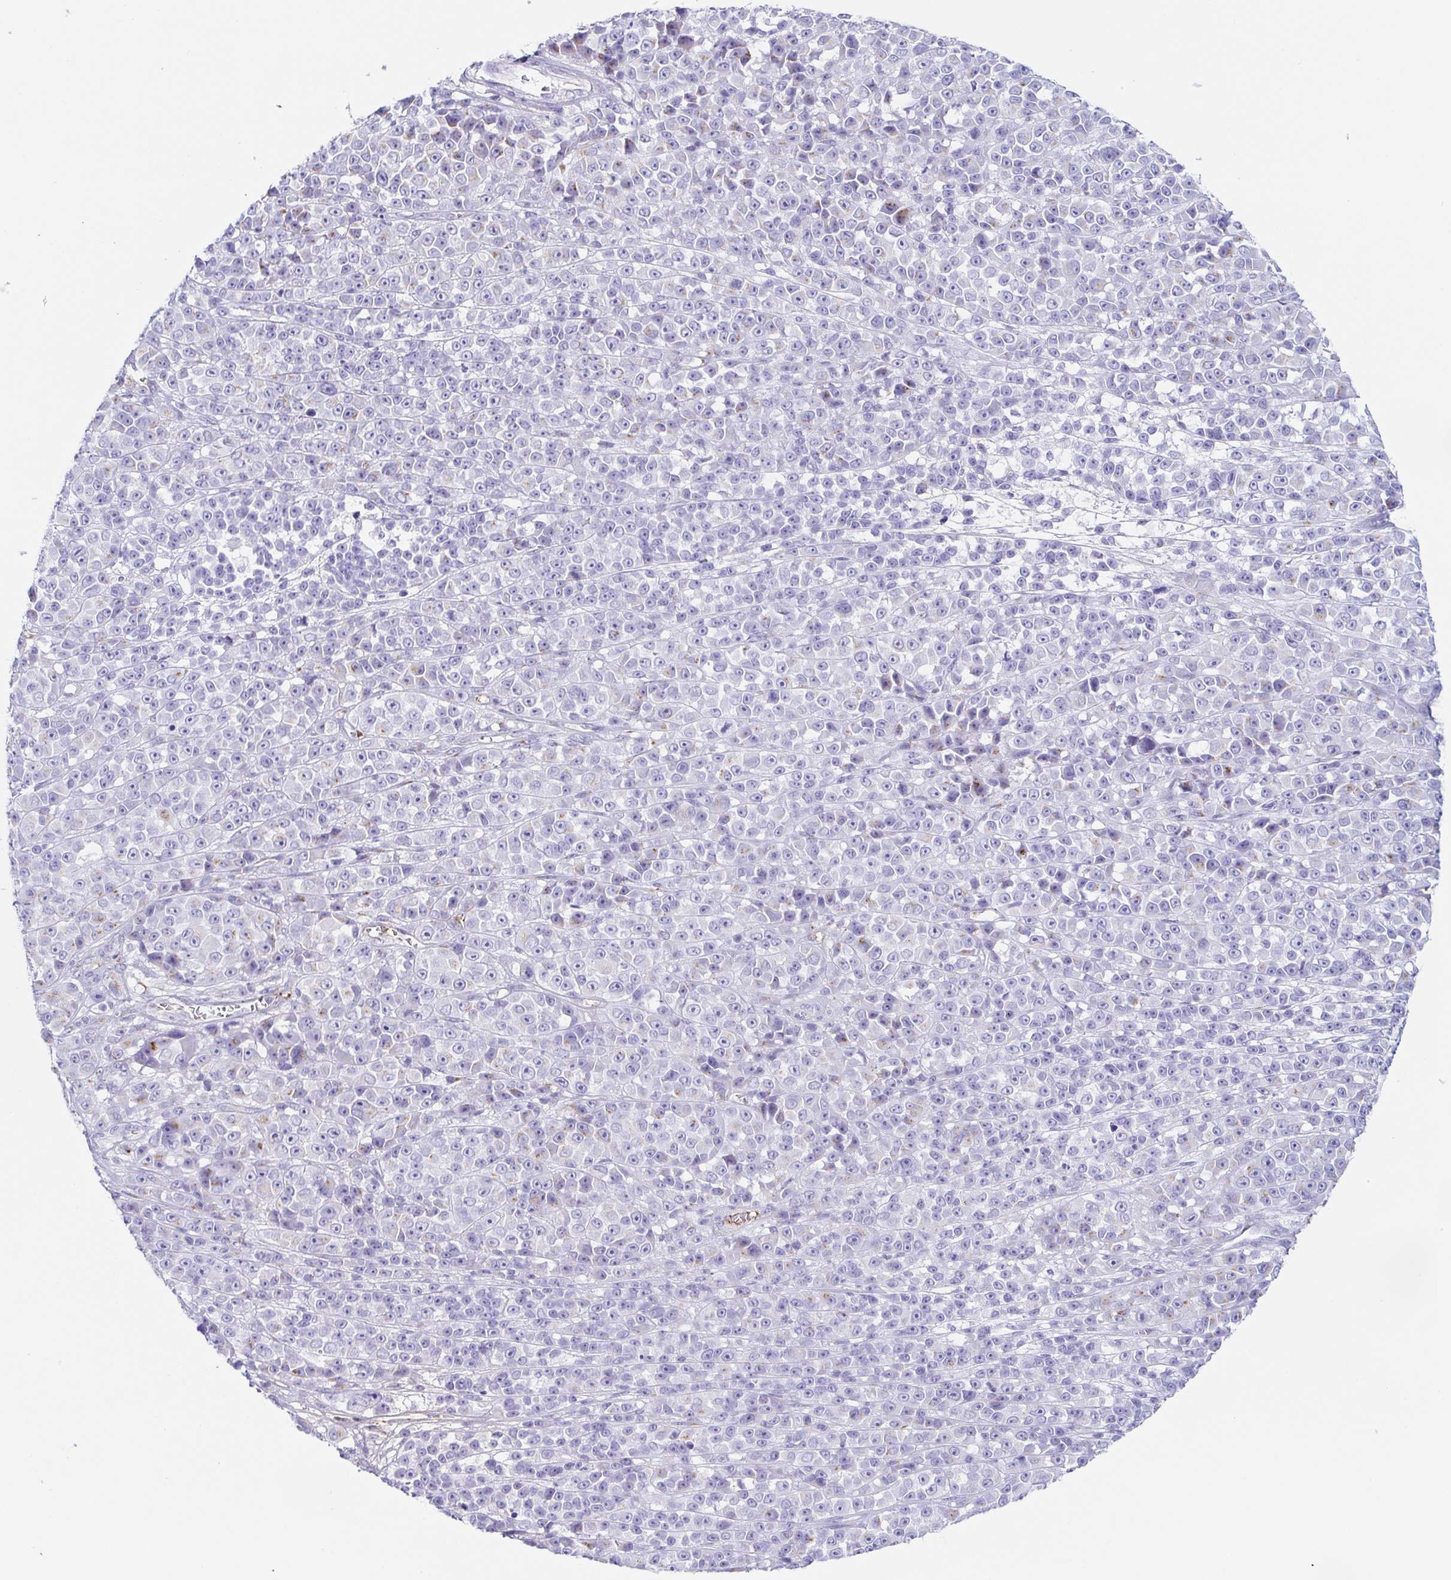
{"staining": {"intensity": "negative", "quantity": "none", "location": "none"}, "tissue": "melanoma", "cell_type": "Tumor cells", "image_type": "cancer", "snomed": [{"axis": "morphology", "description": "Malignant melanoma, NOS"}, {"axis": "topography", "description": "Skin"}, {"axis": "topography", "description": "Skin of back"}], "caption": "Immunohistochemistry (IHC) of melanoma demonstrates no positivity in tumor cells.", "gene": "LDLRAD1", "patient": {"sex": "male", "age": 91}}